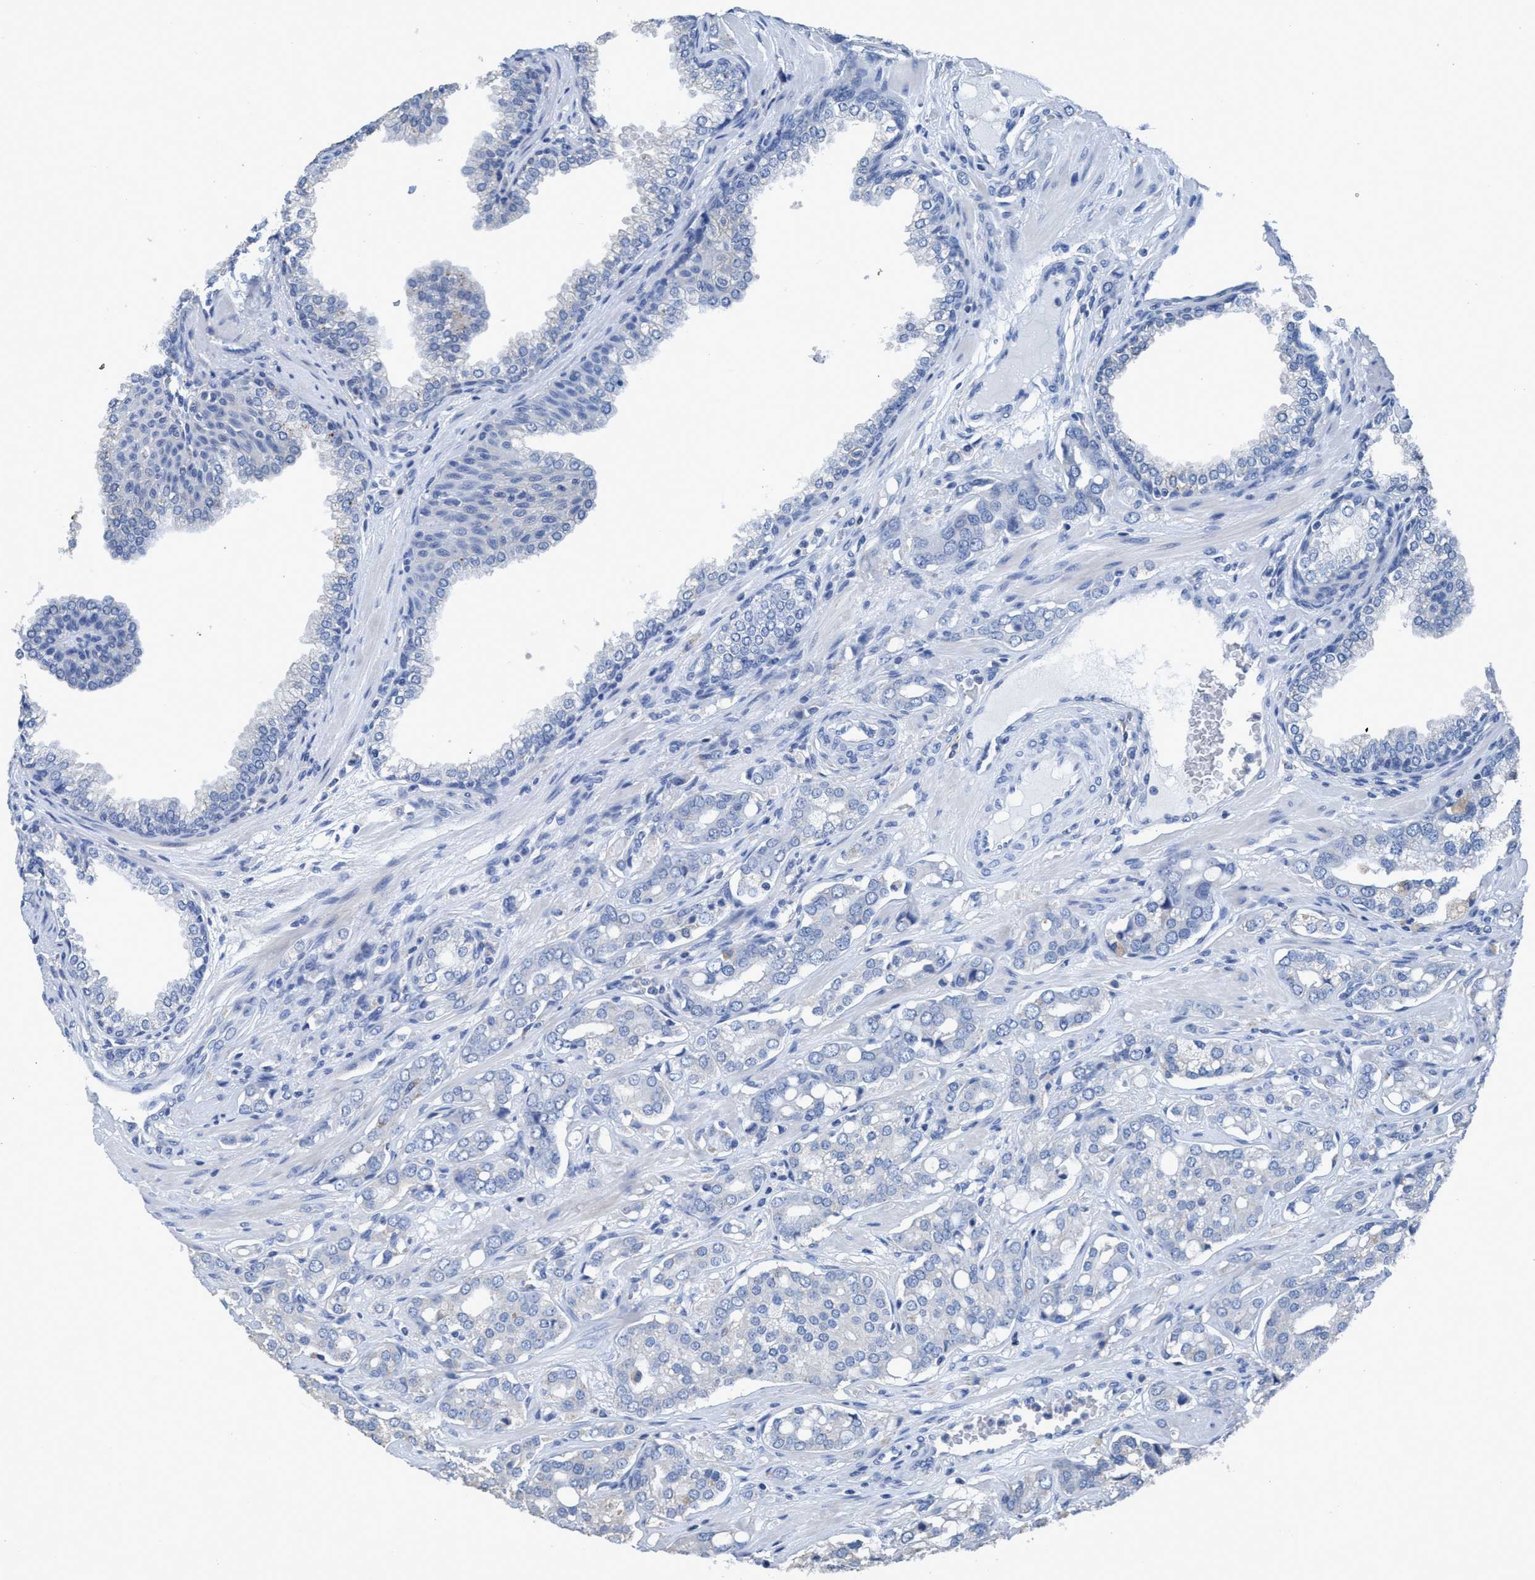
{"staining": {"intensity": "negative", "quantity": "none", "location": "none"}, "tissue": "prostate cancer", "cell_type": "Tumor cells", "image_type": "cancer", "snomed": [{"axis": "morphology", "description": "Adenocarcinoma, High grade"}, {"axis": "topography", "description": "Prostate"}], "caption": "This is an IHC photomicrograph of prostate adenocarcinoma (high-grade). There is no positivity in tumor cells.", "gene": "DNAI1", "patient": {"sex": "male", "age": 64}}